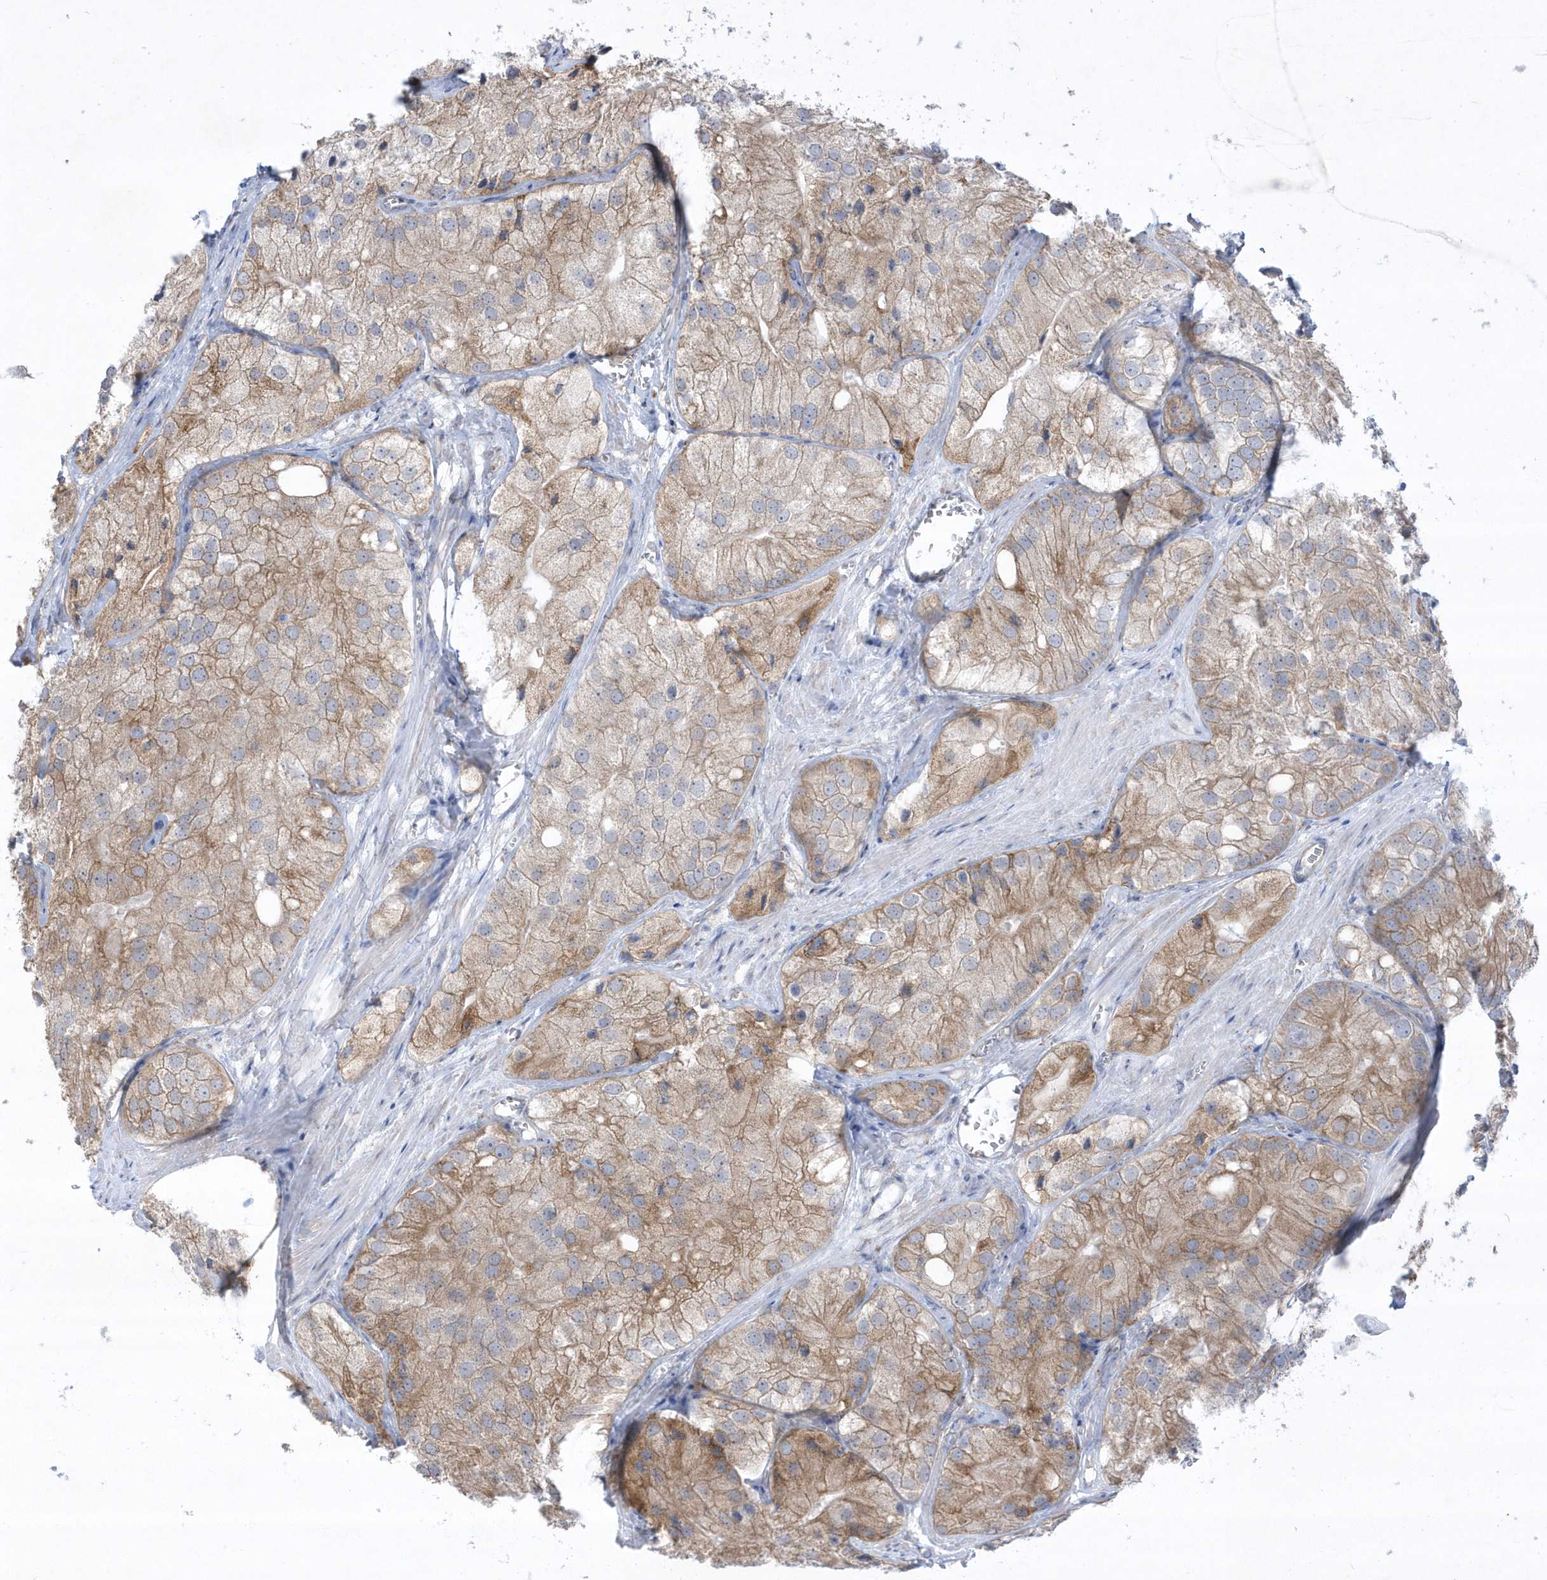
{"staining": {"intensity": "moderate", "quantity": ">75%", "location": "cytoplasmic/membranous"}, "tissue": "prostate cancer", "cell_type": "Tumor cells", "image_type": "cancer", "snomed": [{"axis": "morphology", "description": "Adenocarcinoma, Low grade"}, {"axis": "topography", "description": "Prostate"}], "caption": "A brown stain labels moderate cytoplasmic/membranous expression of a protein in human prostate cancer (adenocarcinoma (low-grade)) tumor cells. (IHC, brightfield microscopy, high magnification).", "gene": "MED31", "patient": {"sex": "male", "age": 69}}